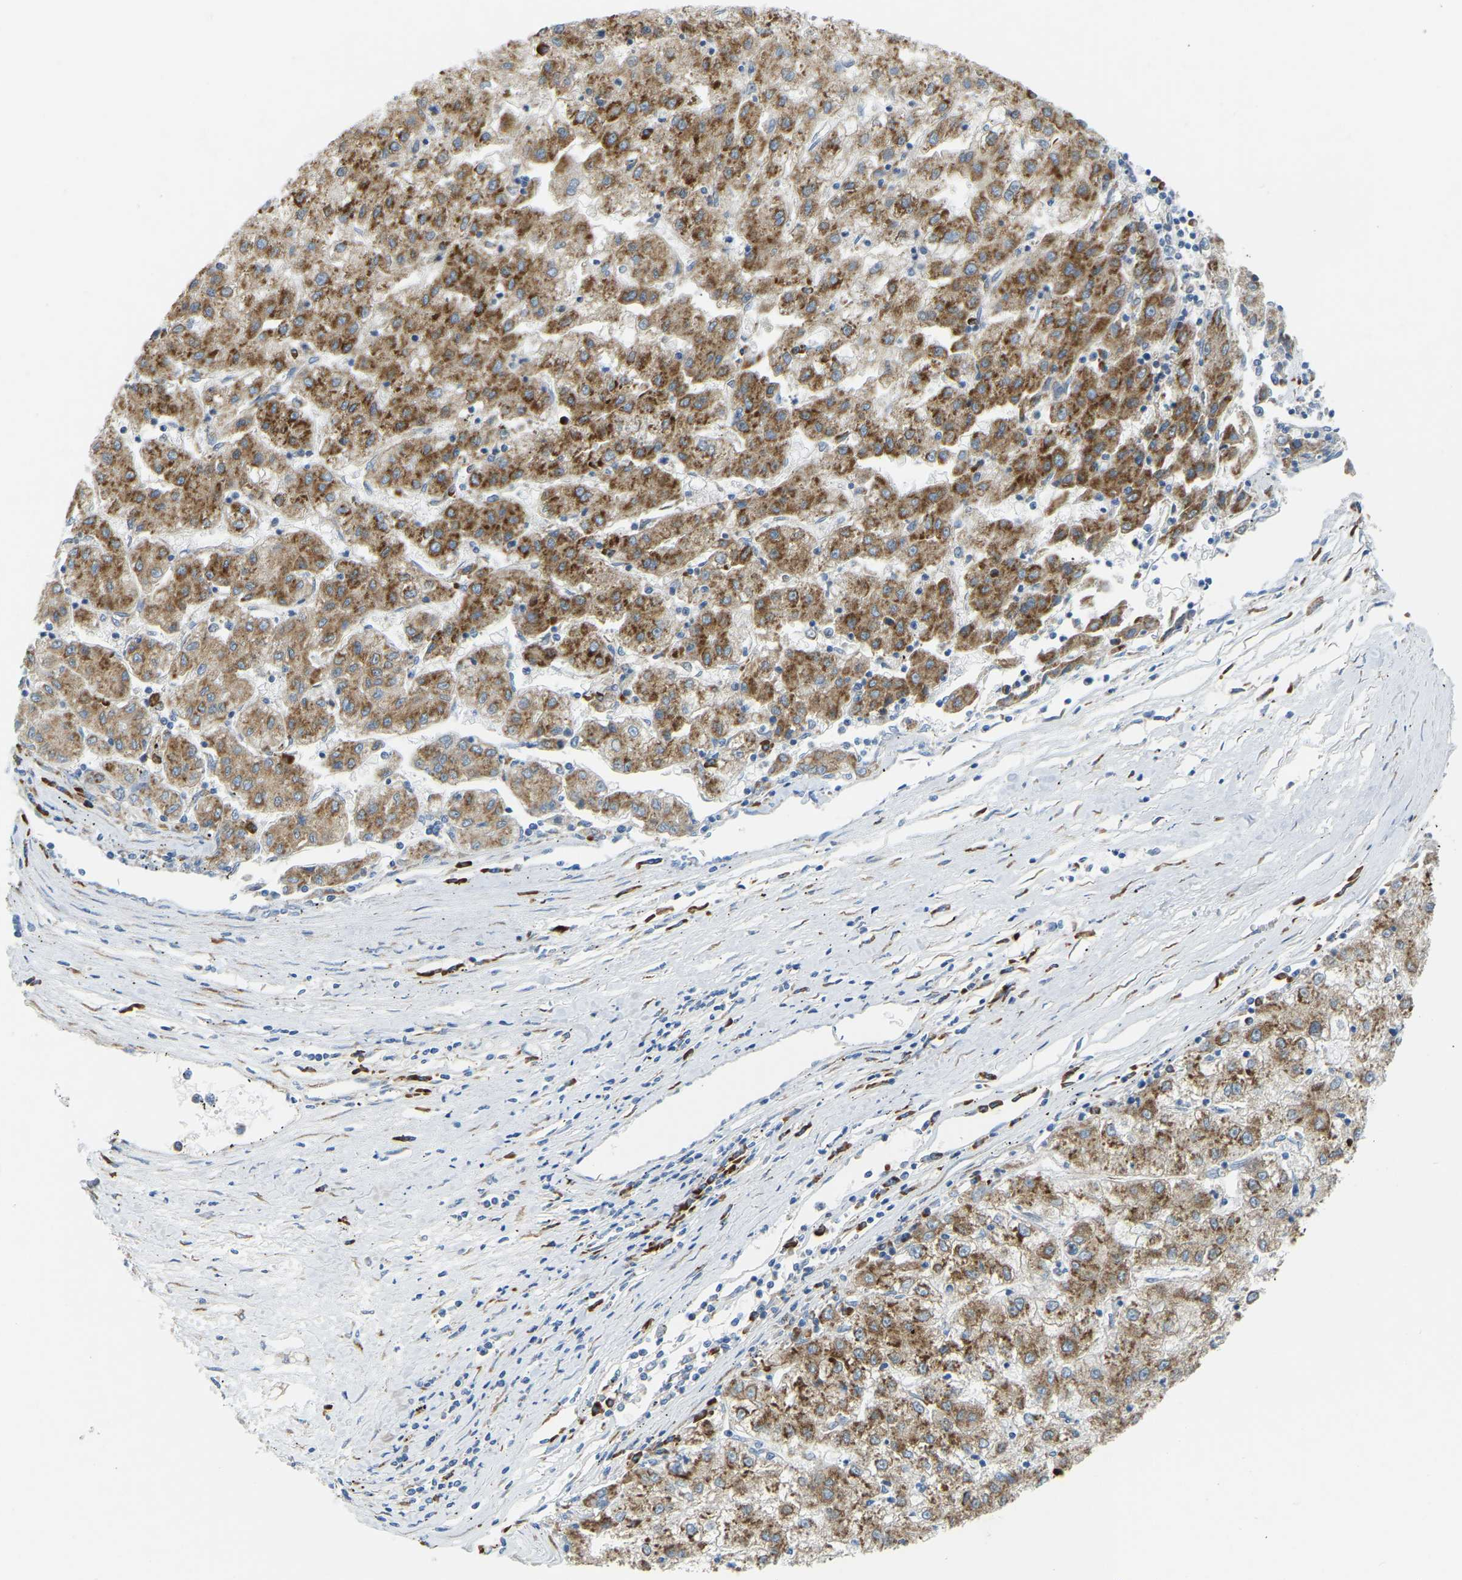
{"staining": {"intensity": "moderate", "quantity": ">75%", "location": "cytoplasmic/membranous"}, "tissue": "liver cancer", "cell_type": "Tumor cells", "image_type": "cancer", "snomed": [{"axis": "morphology", "description": "Carcinoma, Hepatocellular, NOS"}, {"axis": "topography", "description": "Liver"}], "caption": "IHC (DAB) staining of hepatocellular carcinoma (liver) reveals moderate cytoplasmic/membranous protein expression in about >75% of tumor cells.", "gene": "SND1", "patient": {"sex": "male", "age": 72}}